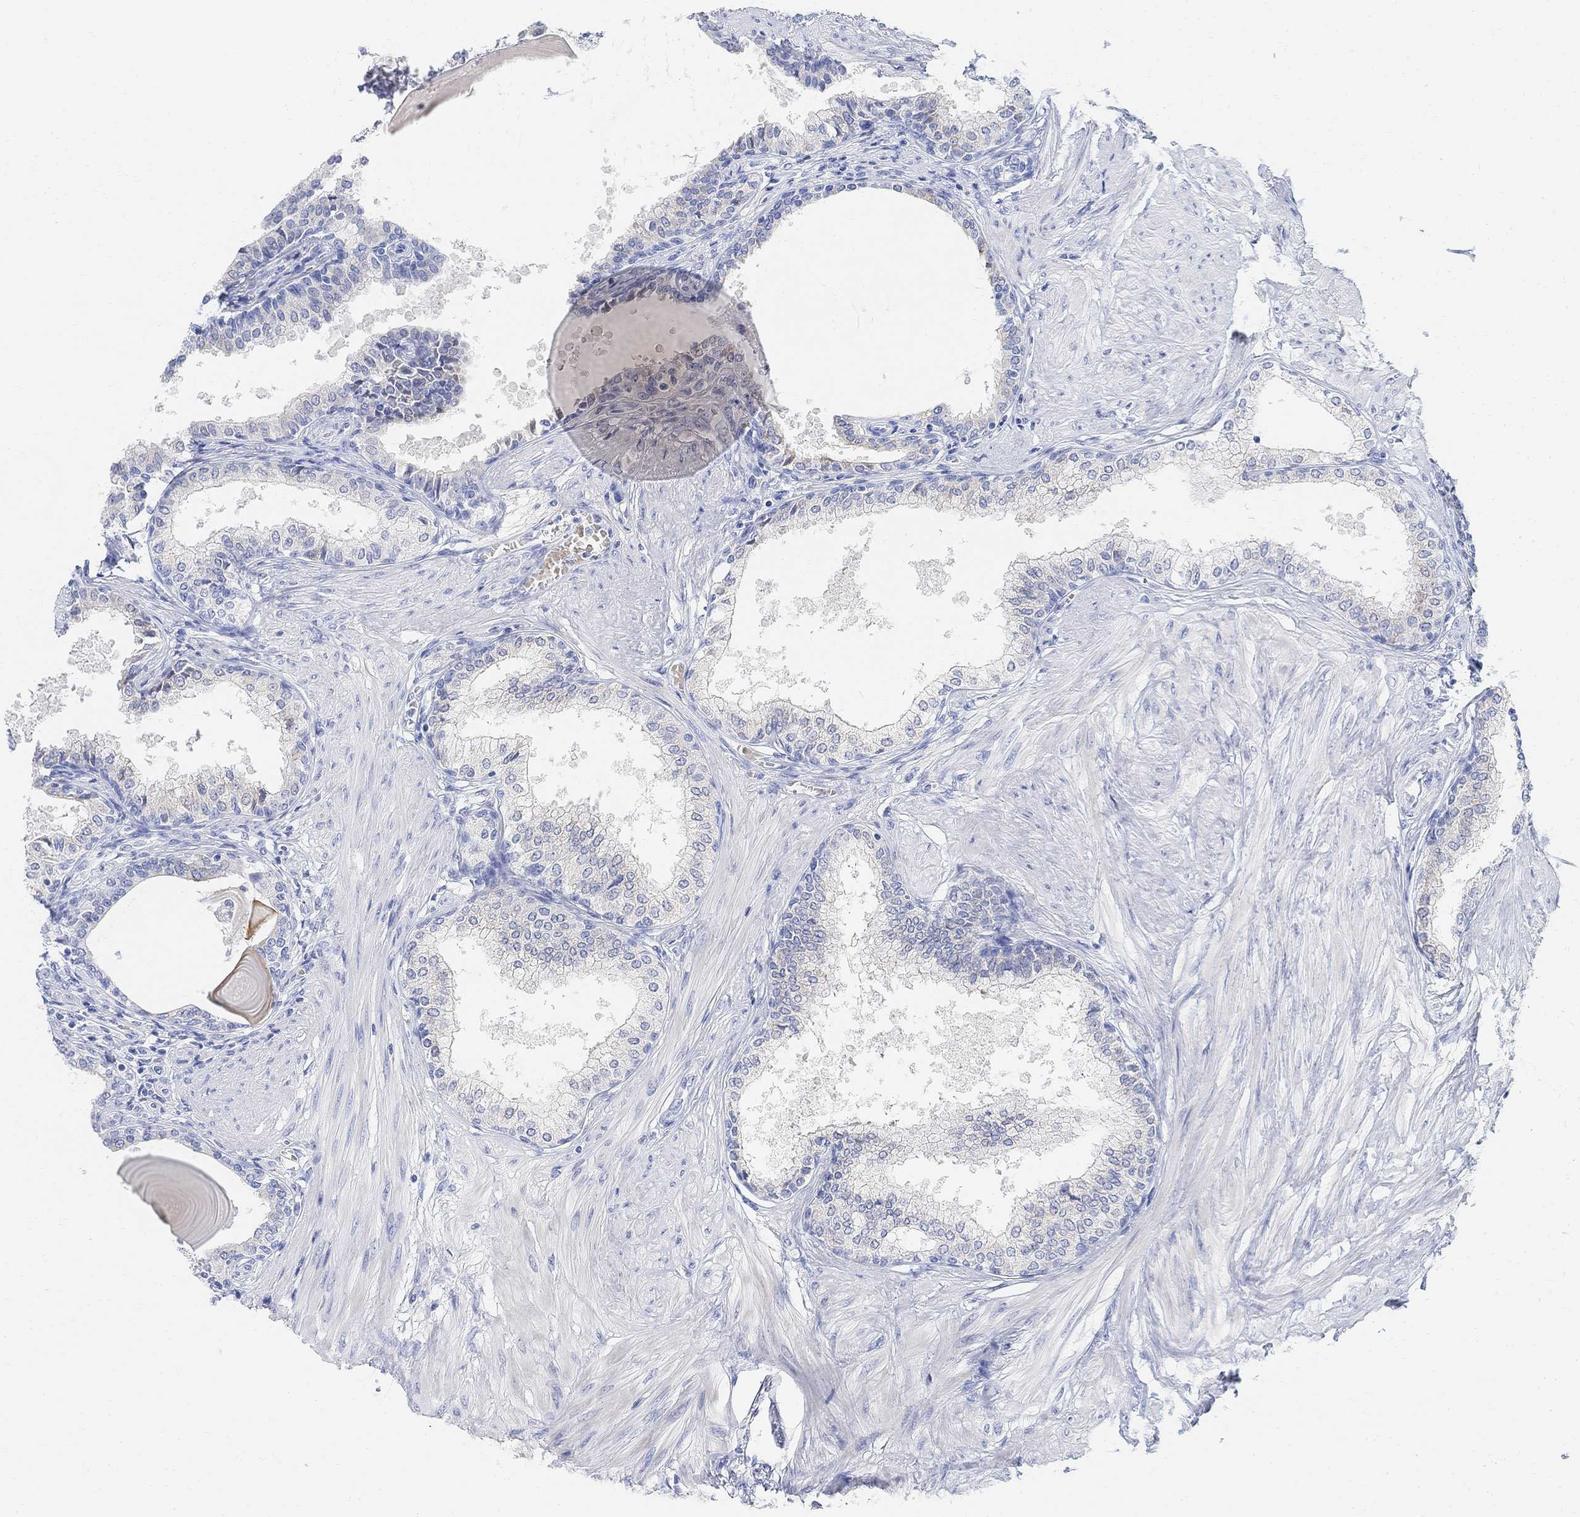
{"staining": {"intensity": "negative", "quantity": "none", "location": "none"}, "tissue": "prostate", "cell_type": "Glandular cells", "image_type": "normal", "snomed": [{"axis": "morphology", "description": "Normal tissue, NOS"}, {"axis": "topography", "description": "Prostate"}], "caption": "The image exhibits no significant positivity in glandular cells of prostate.", "gene": "RETNLB", "patient": {"sex": "male", "age": 63}}